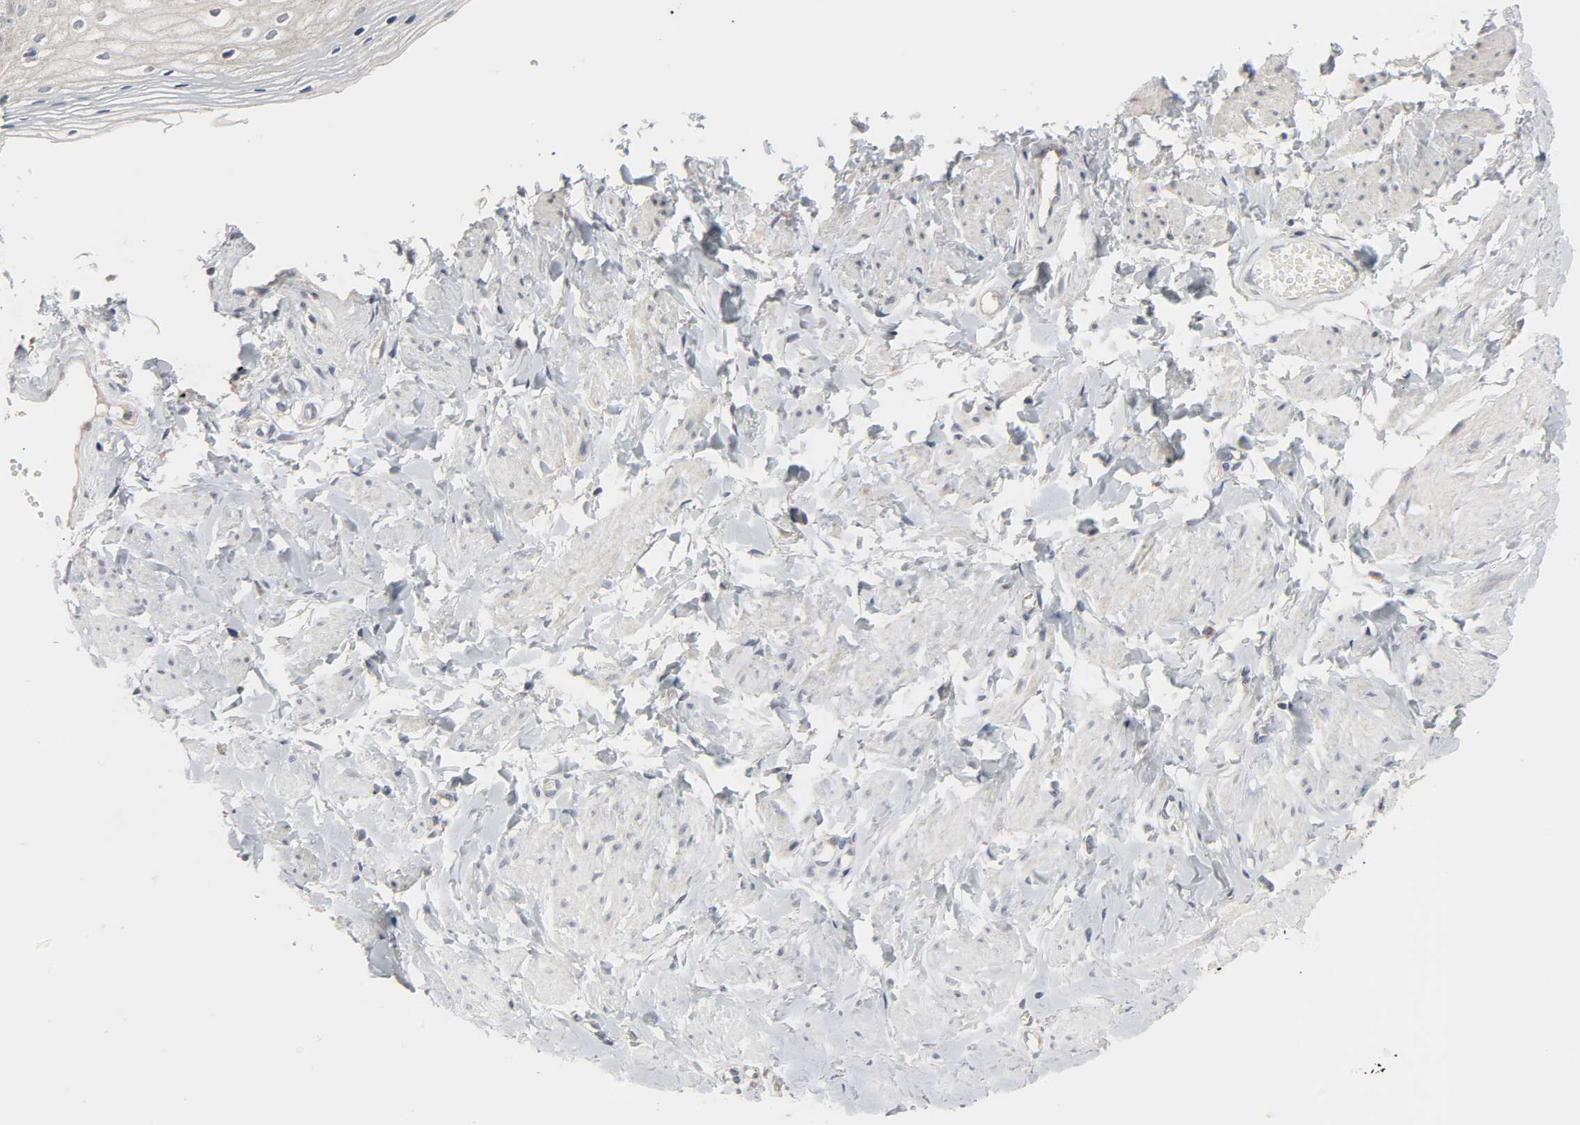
{"staining": {"intensity": "weak", "quantity": "25%-75%", "location": "cytoplasmic/membranous"}, "tissue": "vagina", "cell_type": "Squamous epithelial cells", "image_type": "normal", "snomed": [{"axis": "morphology", "description": "Normal tissue, NOS"}, {"axis": "topography", "description": "Vagina"}], "caption": "Immunohistochemistry (IHC) of benign vagina shows low levels of weak cytoplasmic/membranous expression in approximately 25%-75% of squamous epithelial cells.", "gene": "CLIP1", "patient": {"sex": "female", "age": 55}}